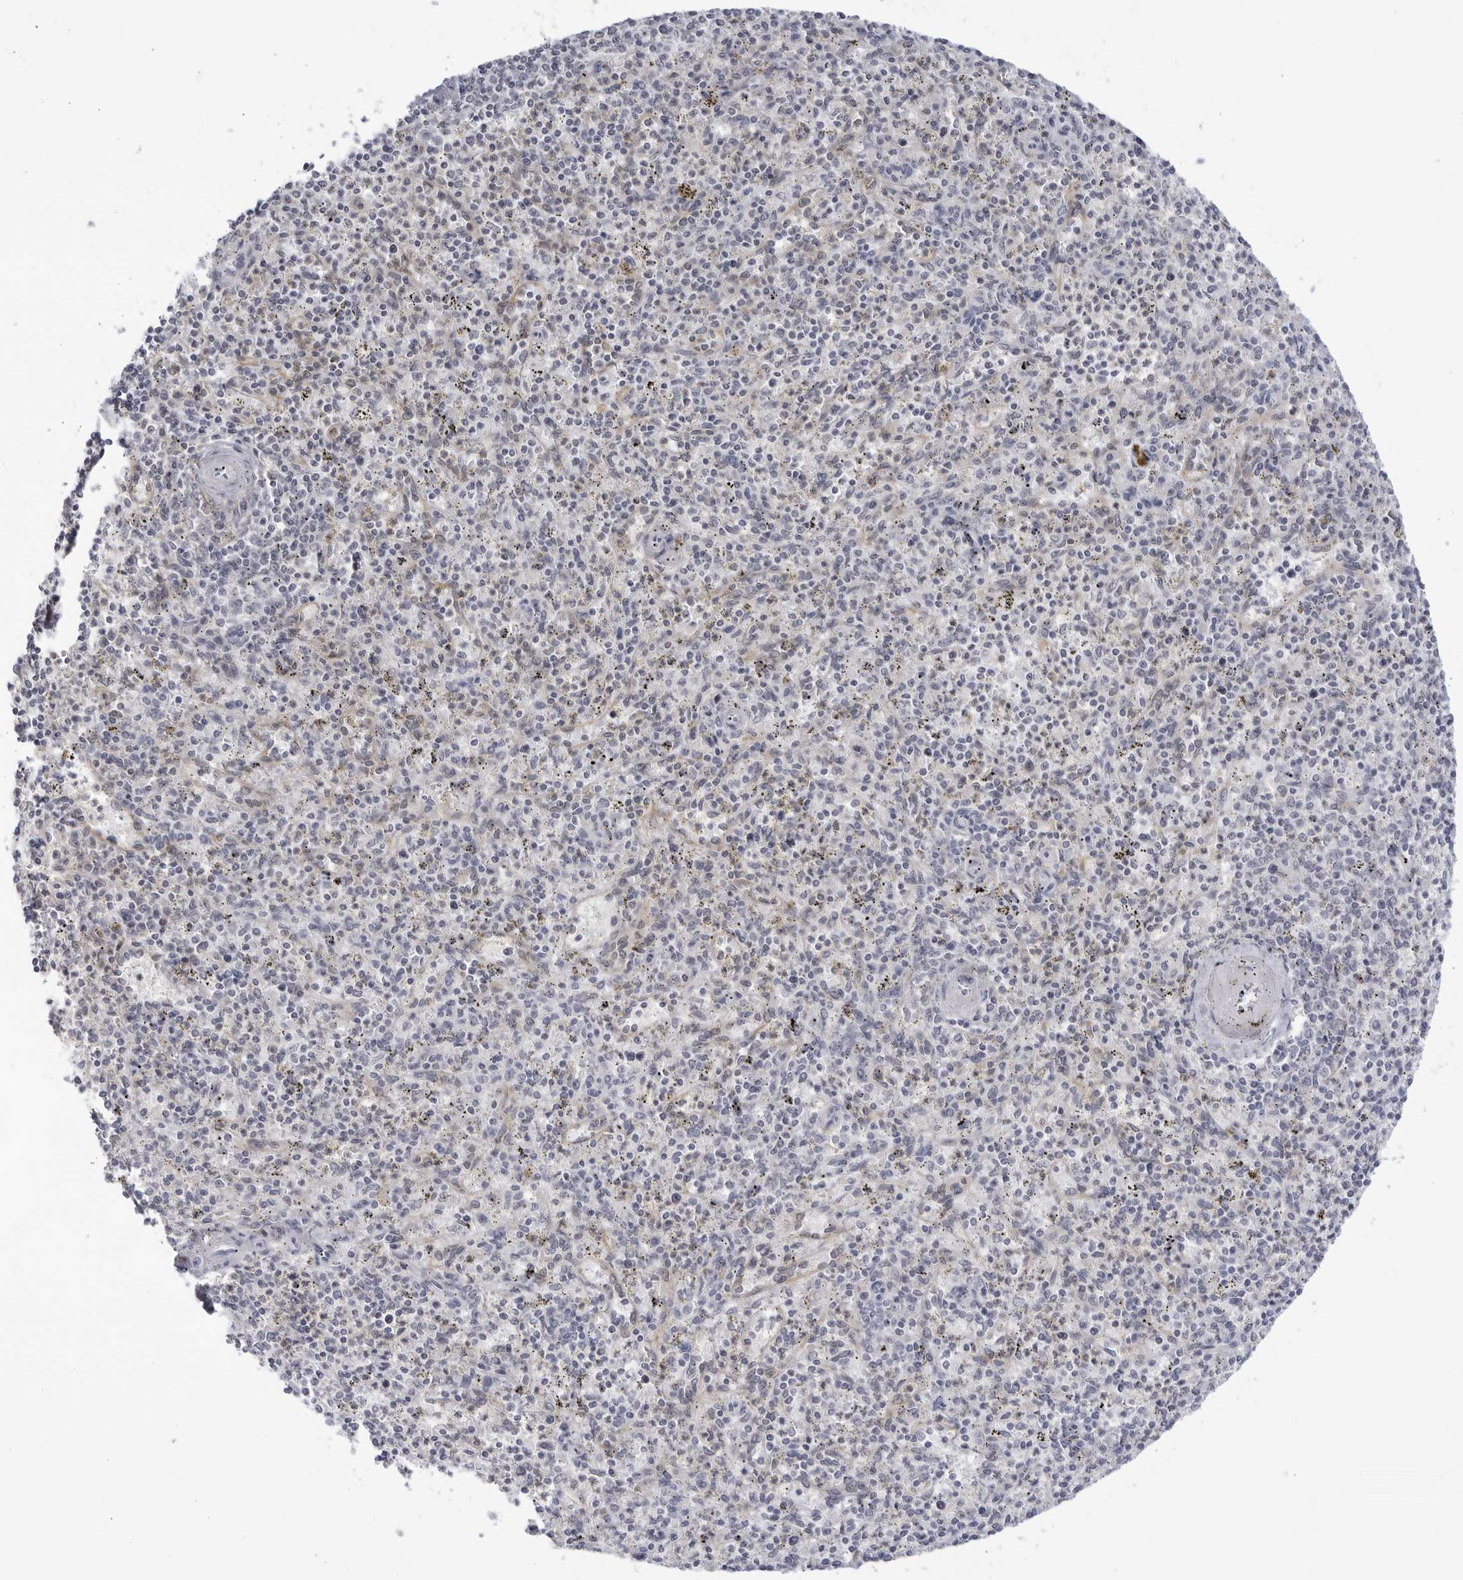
{"staining": {"intensity": "negative", "quantity": "none", "location": "none"}, "tissue": "spleen", "cell_type": "Cells in red pulp", "image_type": "normal", "snomed": [{"axis": "morphology", "description": "Normal tissue, NOS"}, {"axis": "topography", "description": "Spleen"}], "caption": "IHC histopathology image of normal spleen stained for a protein (brown), which shows no positivity in cells in red pulp. Nuclei are stained in blue.", "gene": "CNBD1", "patient": {"sex": "male", "age": 72}}